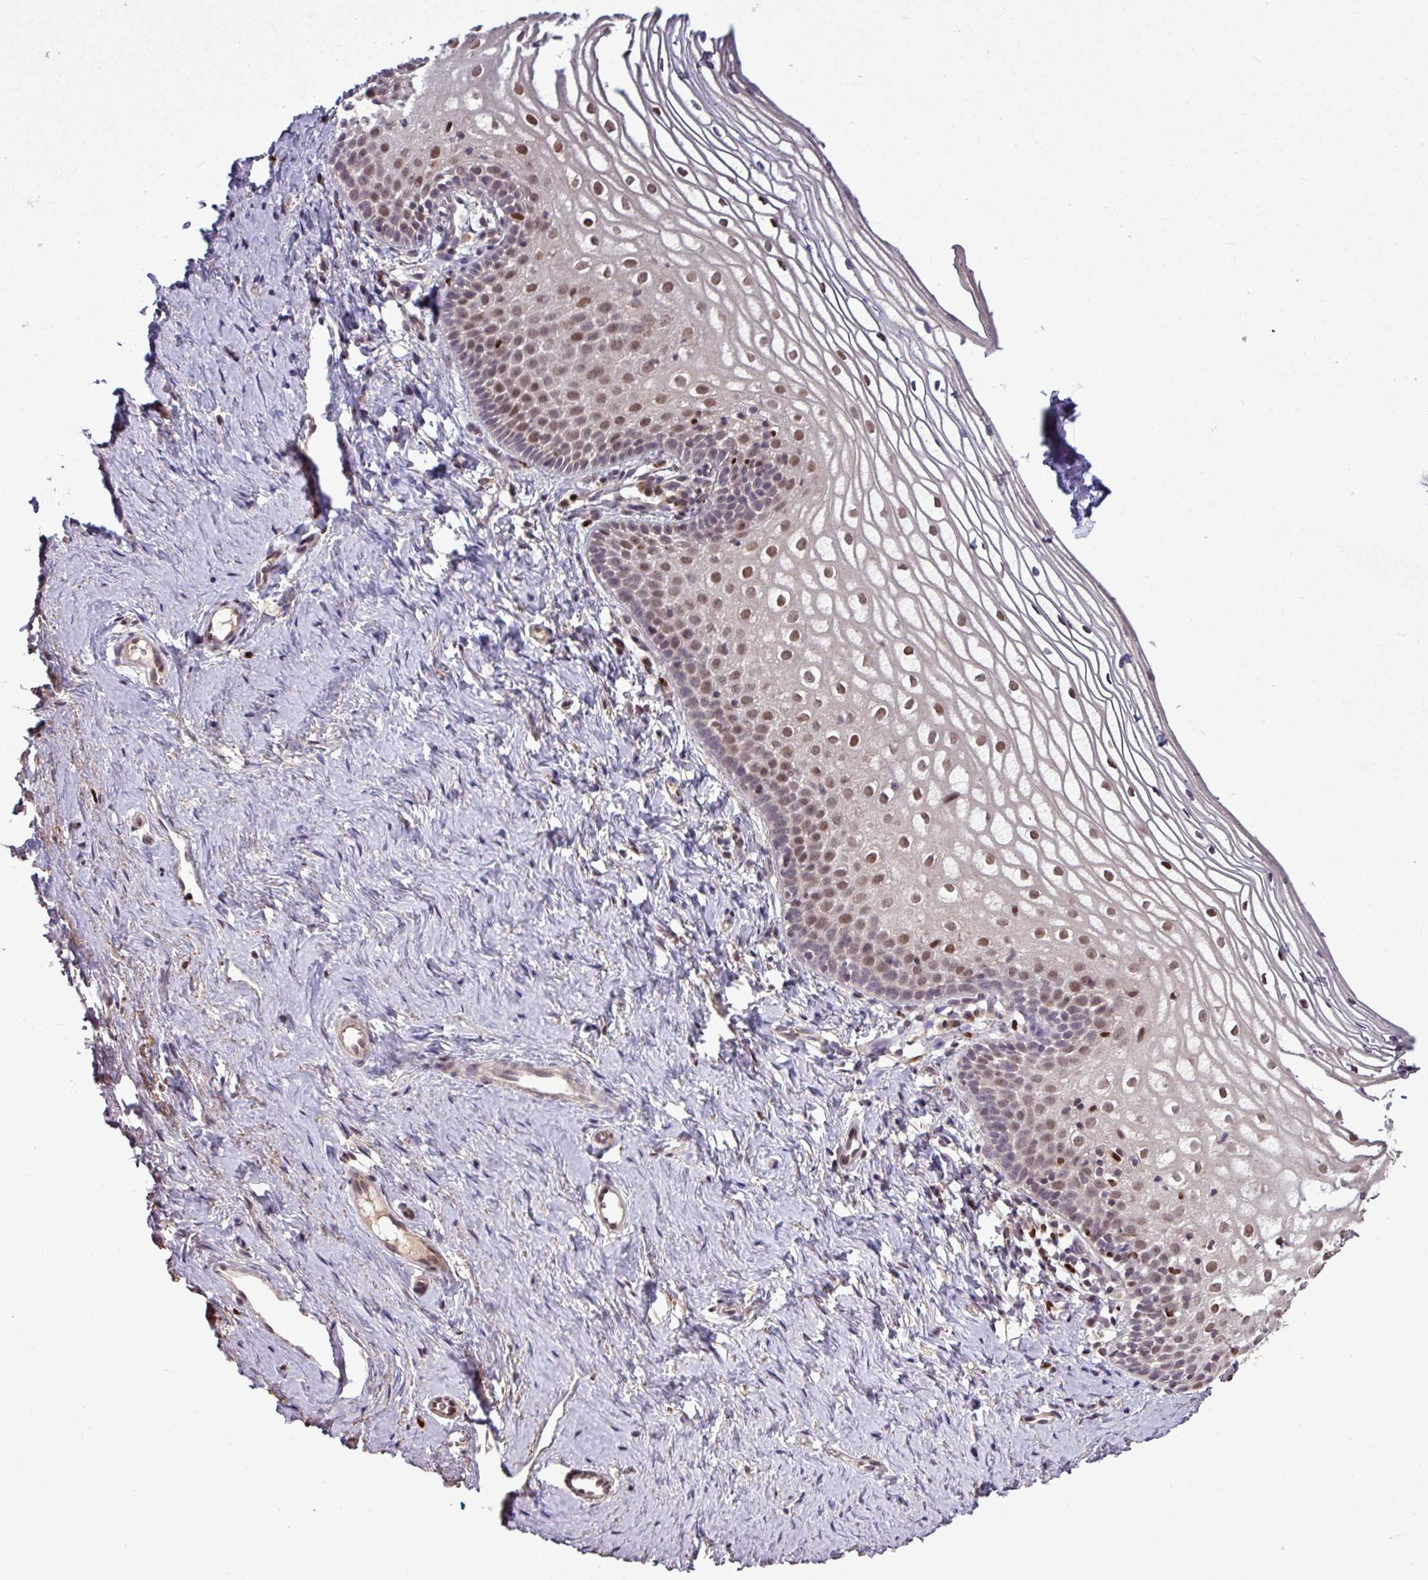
{"staining": {"intensity": "moderate", "quantity": "25%-75%", "location": "nuclear"}, "tissue": "vagina", "cell_type": "Squamous epithelial cells", "image_type": "normal", "snomed": [{"axis": "morphology", "description": "Normal tissue, NOS"}, {"axis": "topography", "description": "Vagina"}], "caption": "Immunohistochemical staining of benign human vagina reveals 25%-75% levels of moderate nuclear protein staining in about 25%-75% of squamous epithelial cells.", "gene": "SKIC2", "patient": {"sex": "female", "age": 56}}